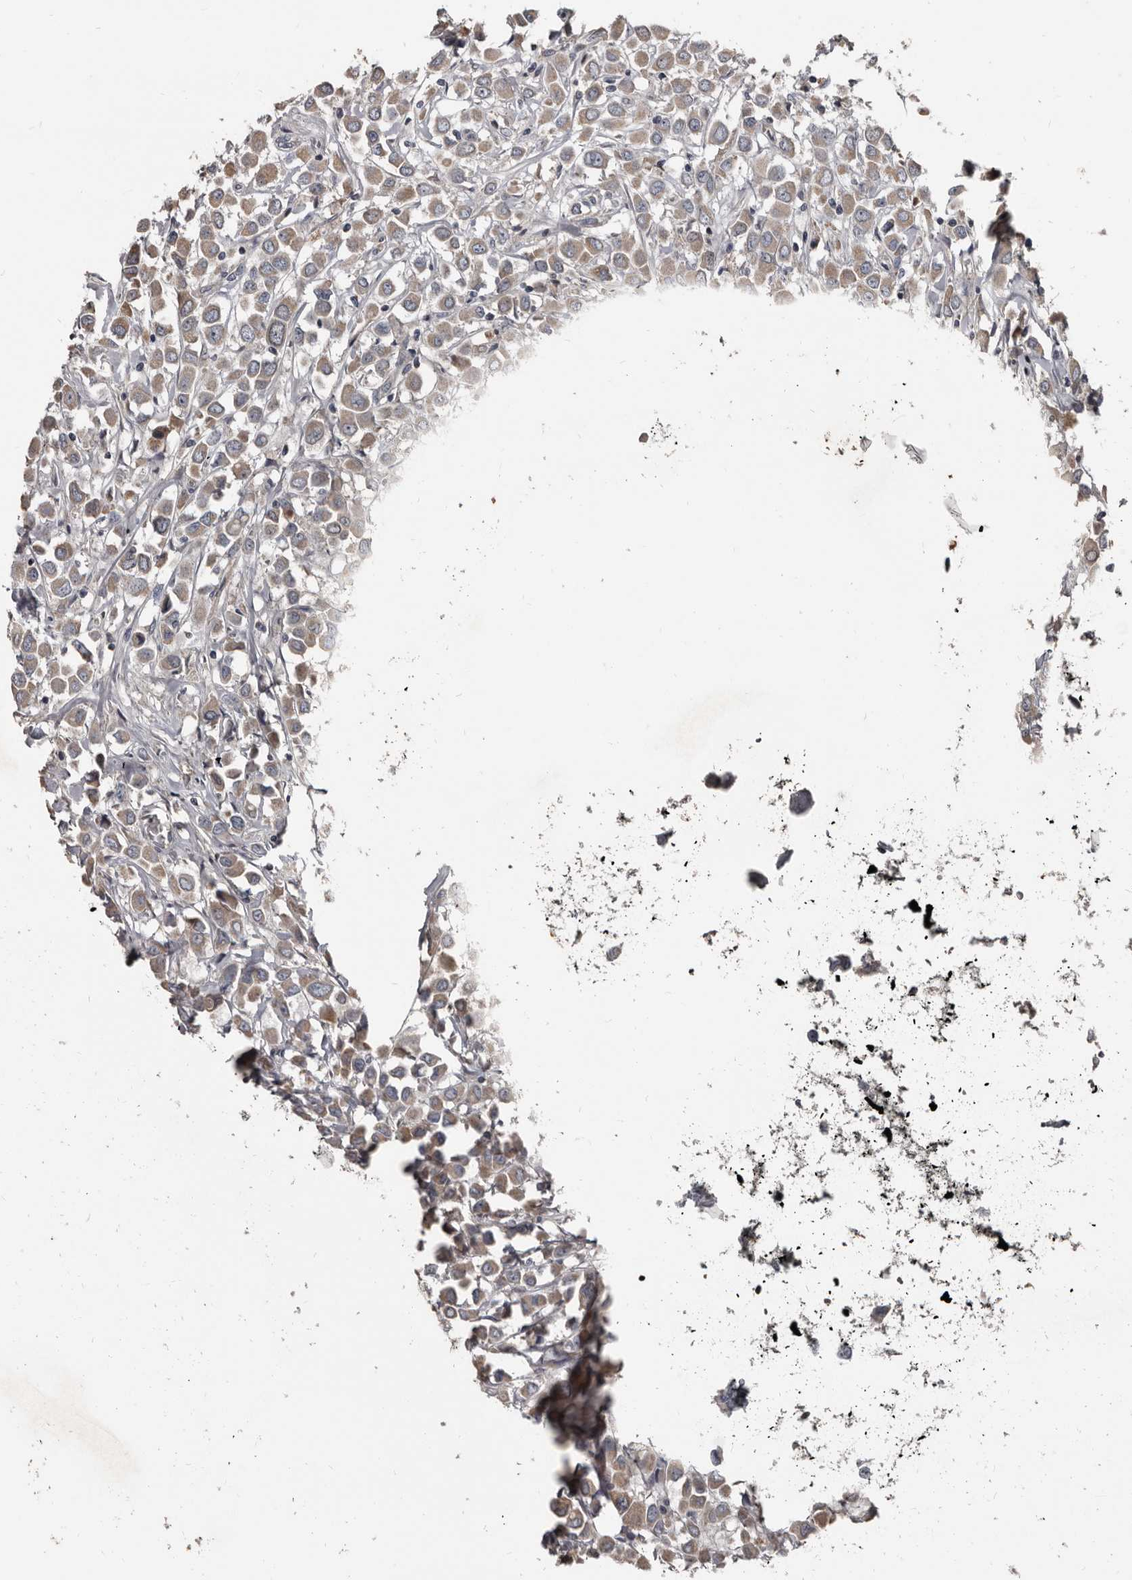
{"staining": {"intensity": "weak", "quantity": ">75%", "location": "cytoplasmic/membranous"}, "tissue": "breast cancer", "cell_type": "Tumor cells", "image_type": "cancer", "snomed": [{"axis": "morphology", "description": "Duct carcinoma"}, {"axis": "topography", "description": "Breast"}], "caption": "Weak cytoplasmic/membranous protein staining is seen in approximately >75% of tumor cells in breast cancer (invasive ductal carcinoma).", "gene": "GREB1", "patient": {"sex": "female", "age": 61}}